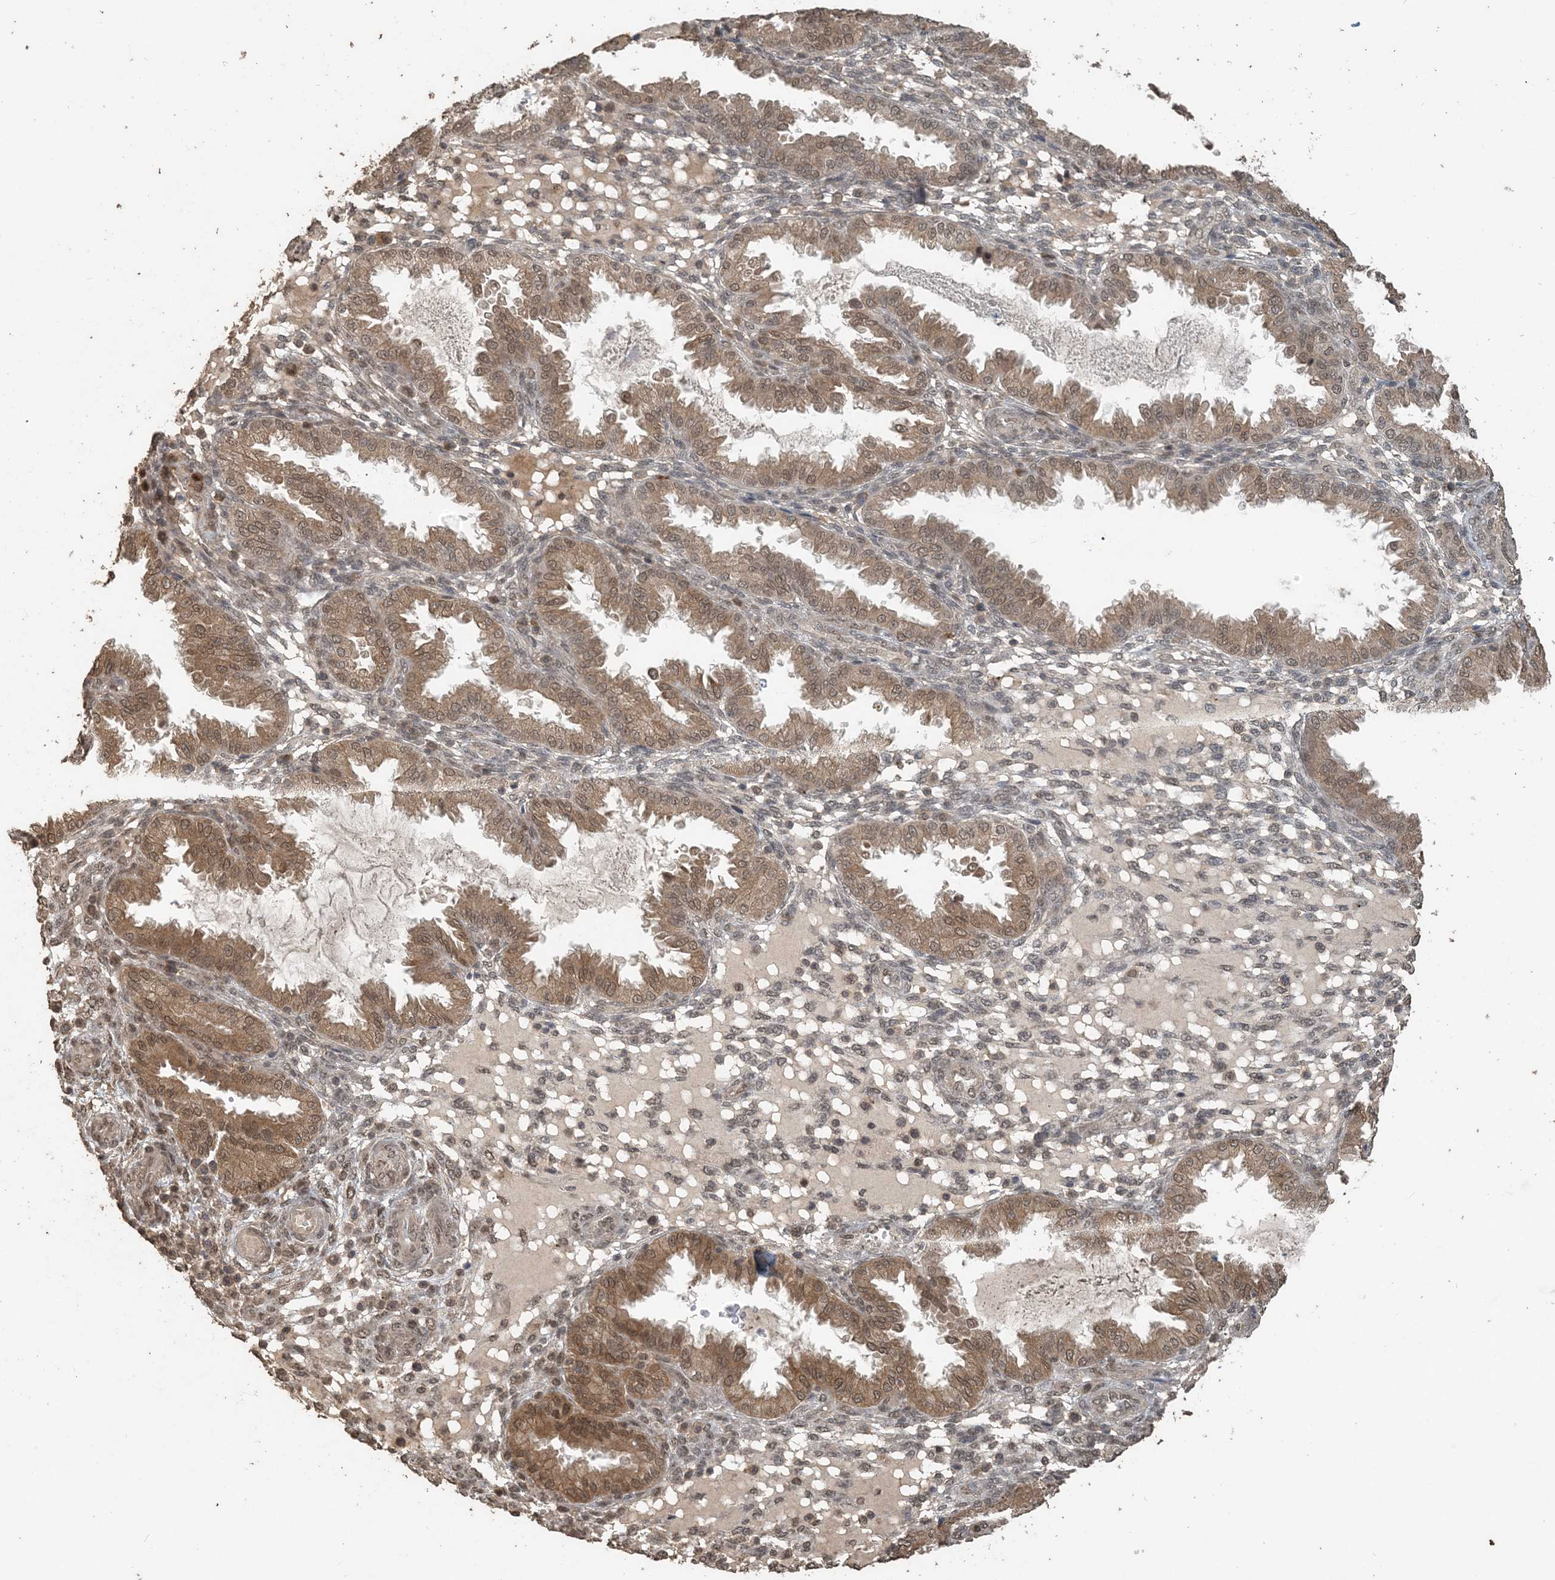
{"staining": {"intensity": "weak", "quantity": "<25%", "location": "nuclear"}, "tissue": "endometrium", "cell_type": "Cells in endometrial stroma", "image_type": "normal", "snomed": [{"axis": "morphology", "description": "Normal tissue, NOS"}, {"axis": "topography", "description": "Endometrium"}], "caption": "High magnification brightfield microscopy of normal endometrium stained with DAB (brown) and counterstained with hematoxylin (blue): cells in endometrial stroma show no significant staining.", "gene": "ZC3H12A", "patient": {"sex": "female", "age": 33}}